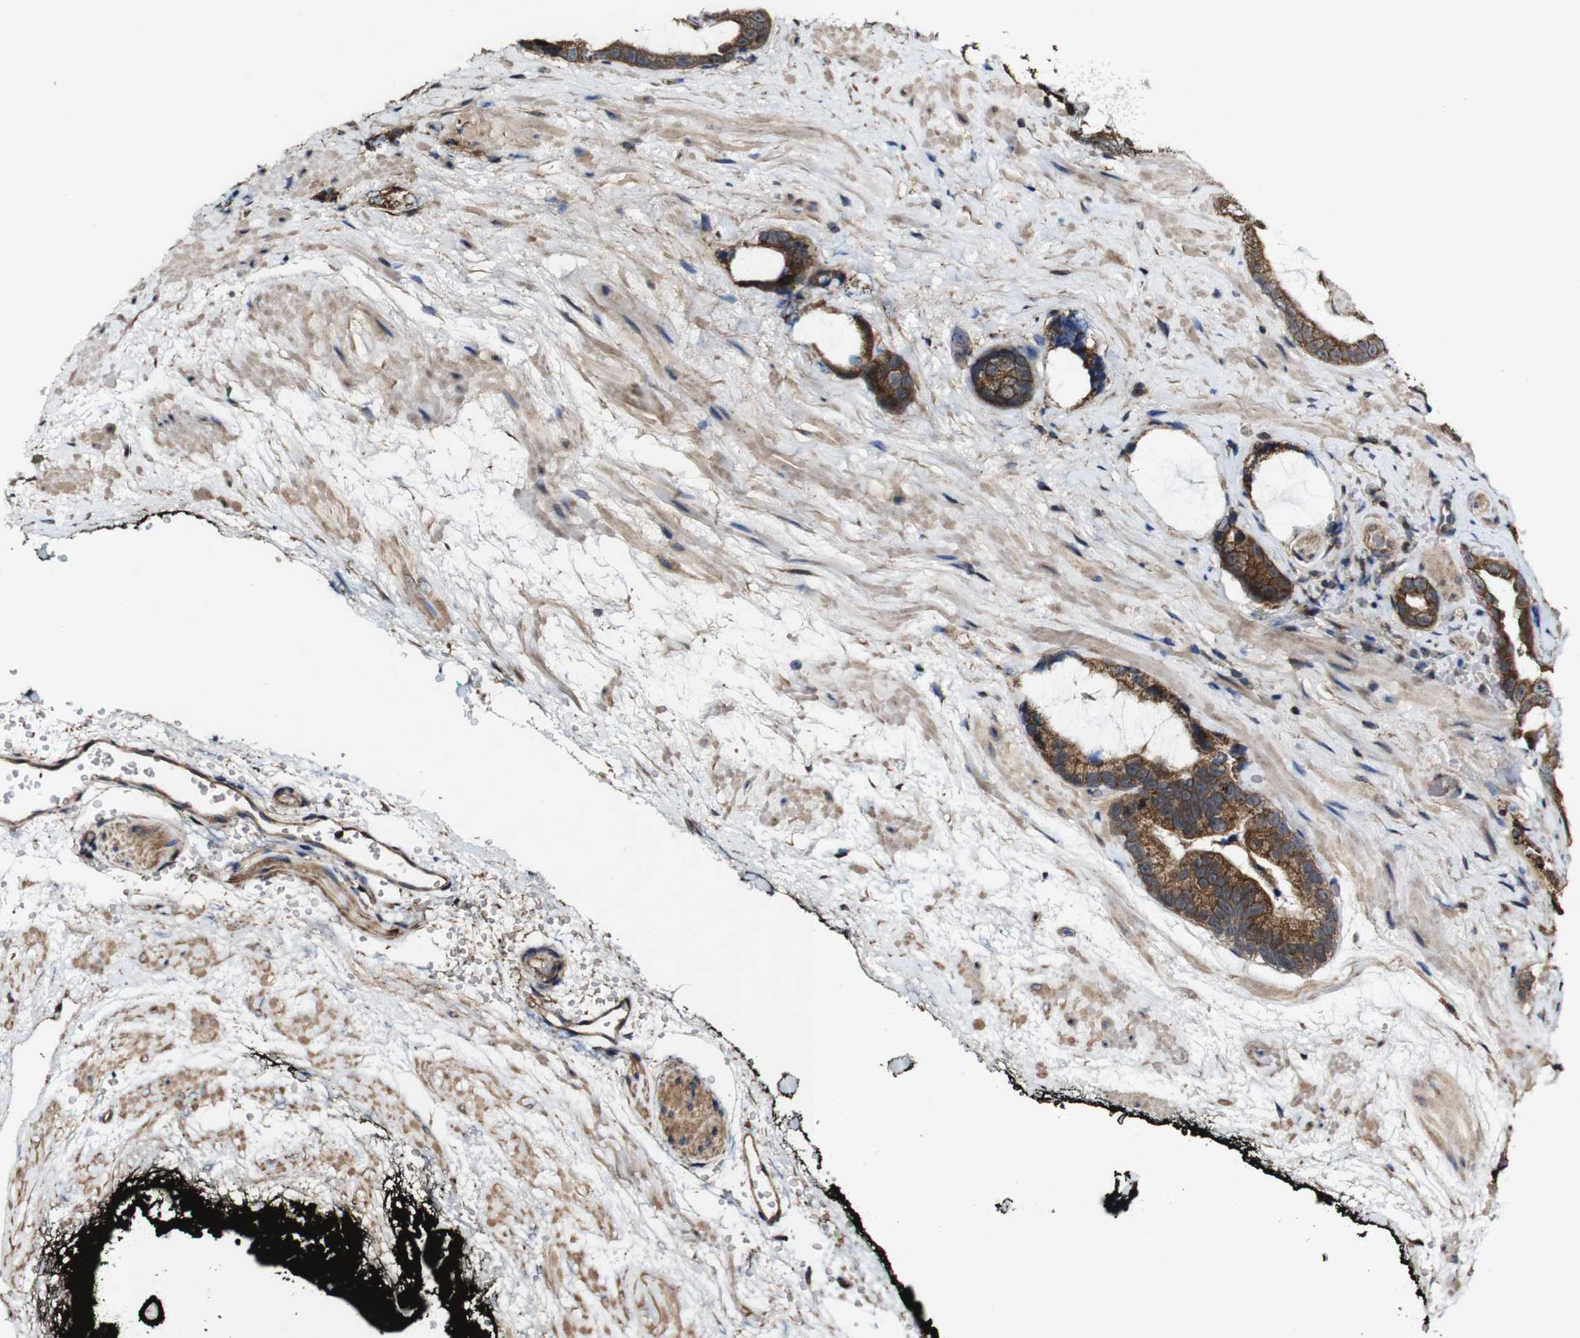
{"staining": {"intensity": "strong", "quantity": ">75%", "location": "cytoplasmic/membranous"}, "tissue": "prostate cancer", "cell_type": "Tumor cells", "image_type": "cancer", "snomed": [{"axis": "morphology", "description": "Adenocarcinoma, Low grade"}, {"axis": "topography", "description": "Prostate"}], "caption": "Immunohistochemical staining of human prostate low-grade adenocarcinoma demonstrates strong cytoplasmic/membranous protein positivity in about >75% of tumor cells.", "gene": "BTN3A3", "patient": {"sex": "male", "age": 60}}